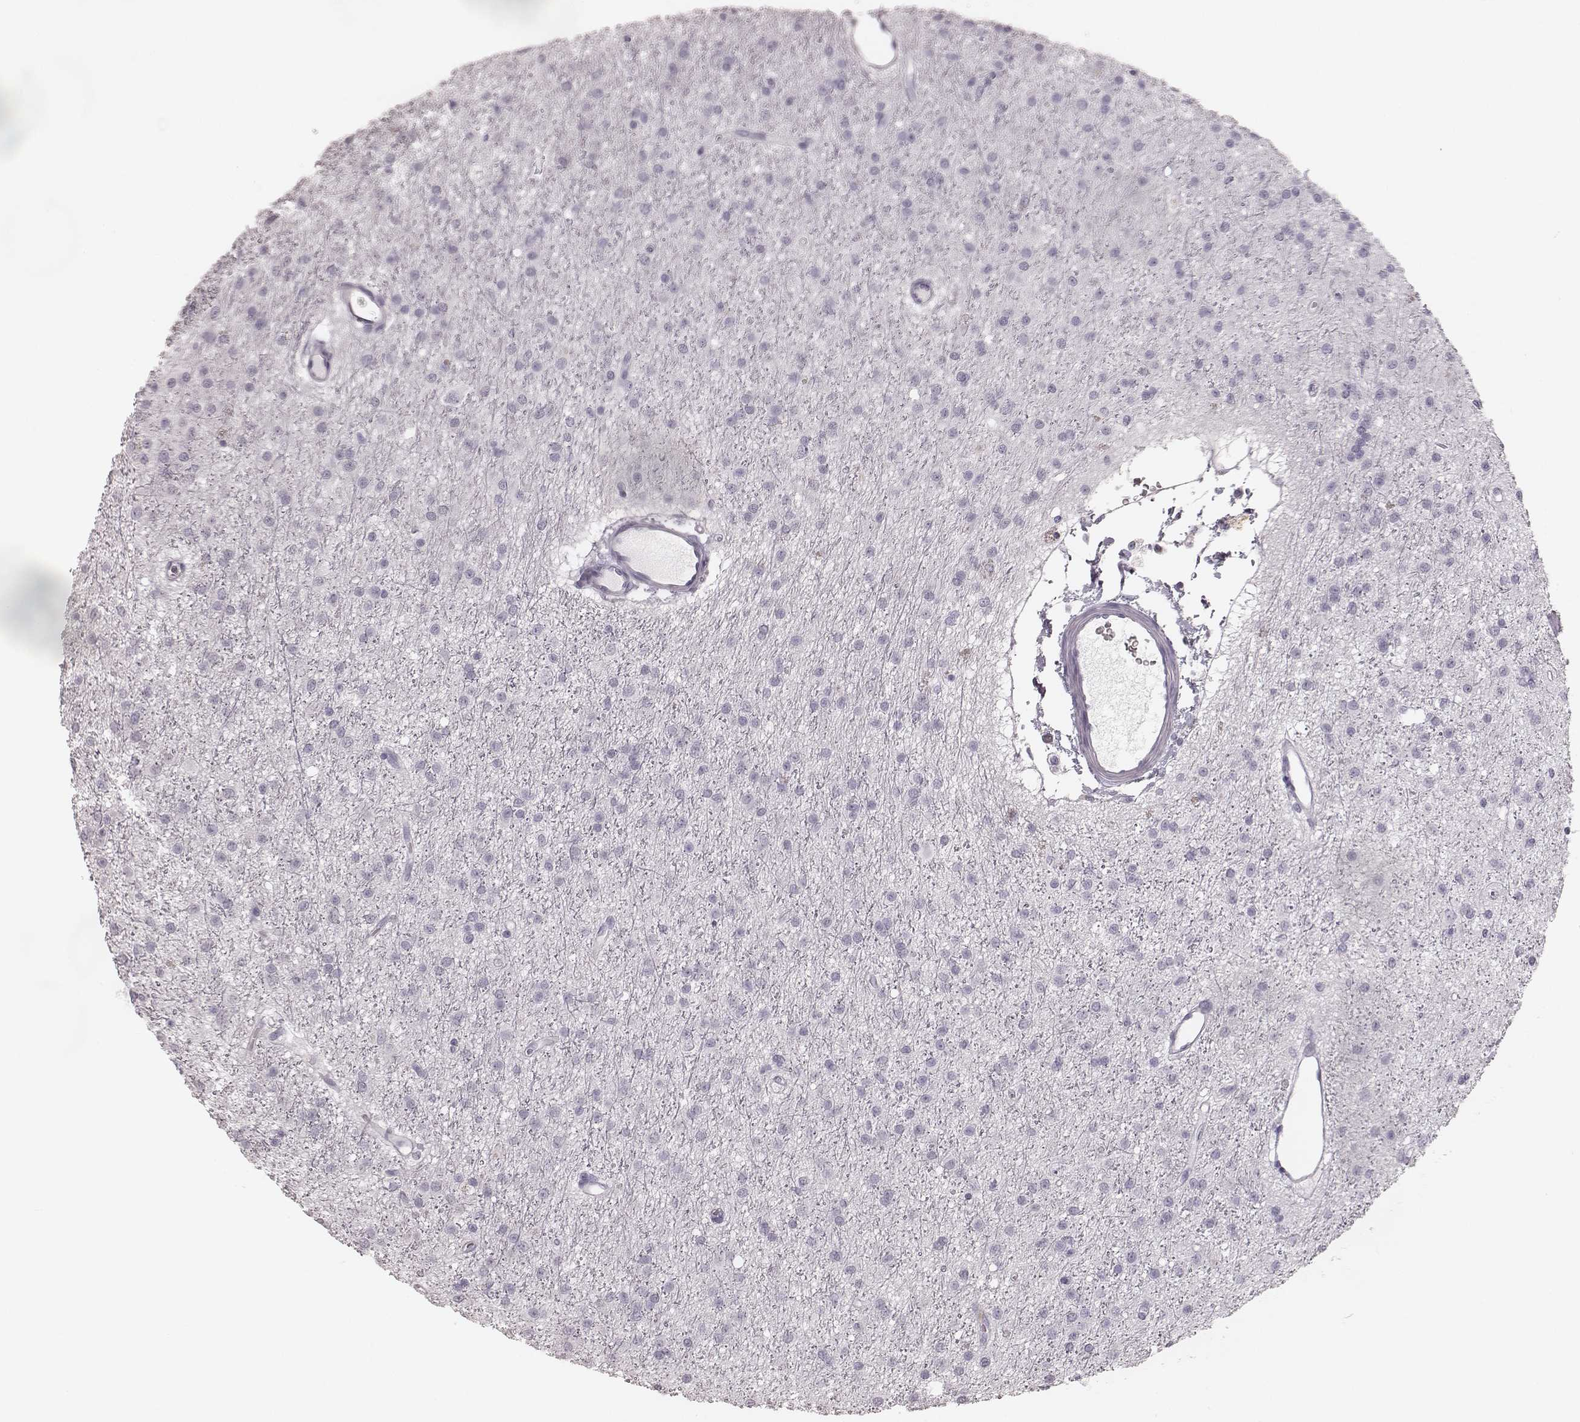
{"staining": {"intensity": "negative", "quantity": "none", "location": "none"}, "tissue": "glioma", "cell_type": "Tumor cells", "image_type": "cancer", "snomed": [{"axis": "morphology", "description": "Glioma, malignant, Low grade"}, {"axis": "topography", "description": "Brain"}], "caption": "Glioma was stained to show a protein in brown. There is no significant expression in tumor cells. The staining was performed using DAB (3,3'-diaminobenzidine) to visualize the protein expression in brown, while the nuclei were stained in blue with hematoxylin (Magnification: 20x).", "gene": "ELANE", "patient": {"sex": "male", "age": 27}}